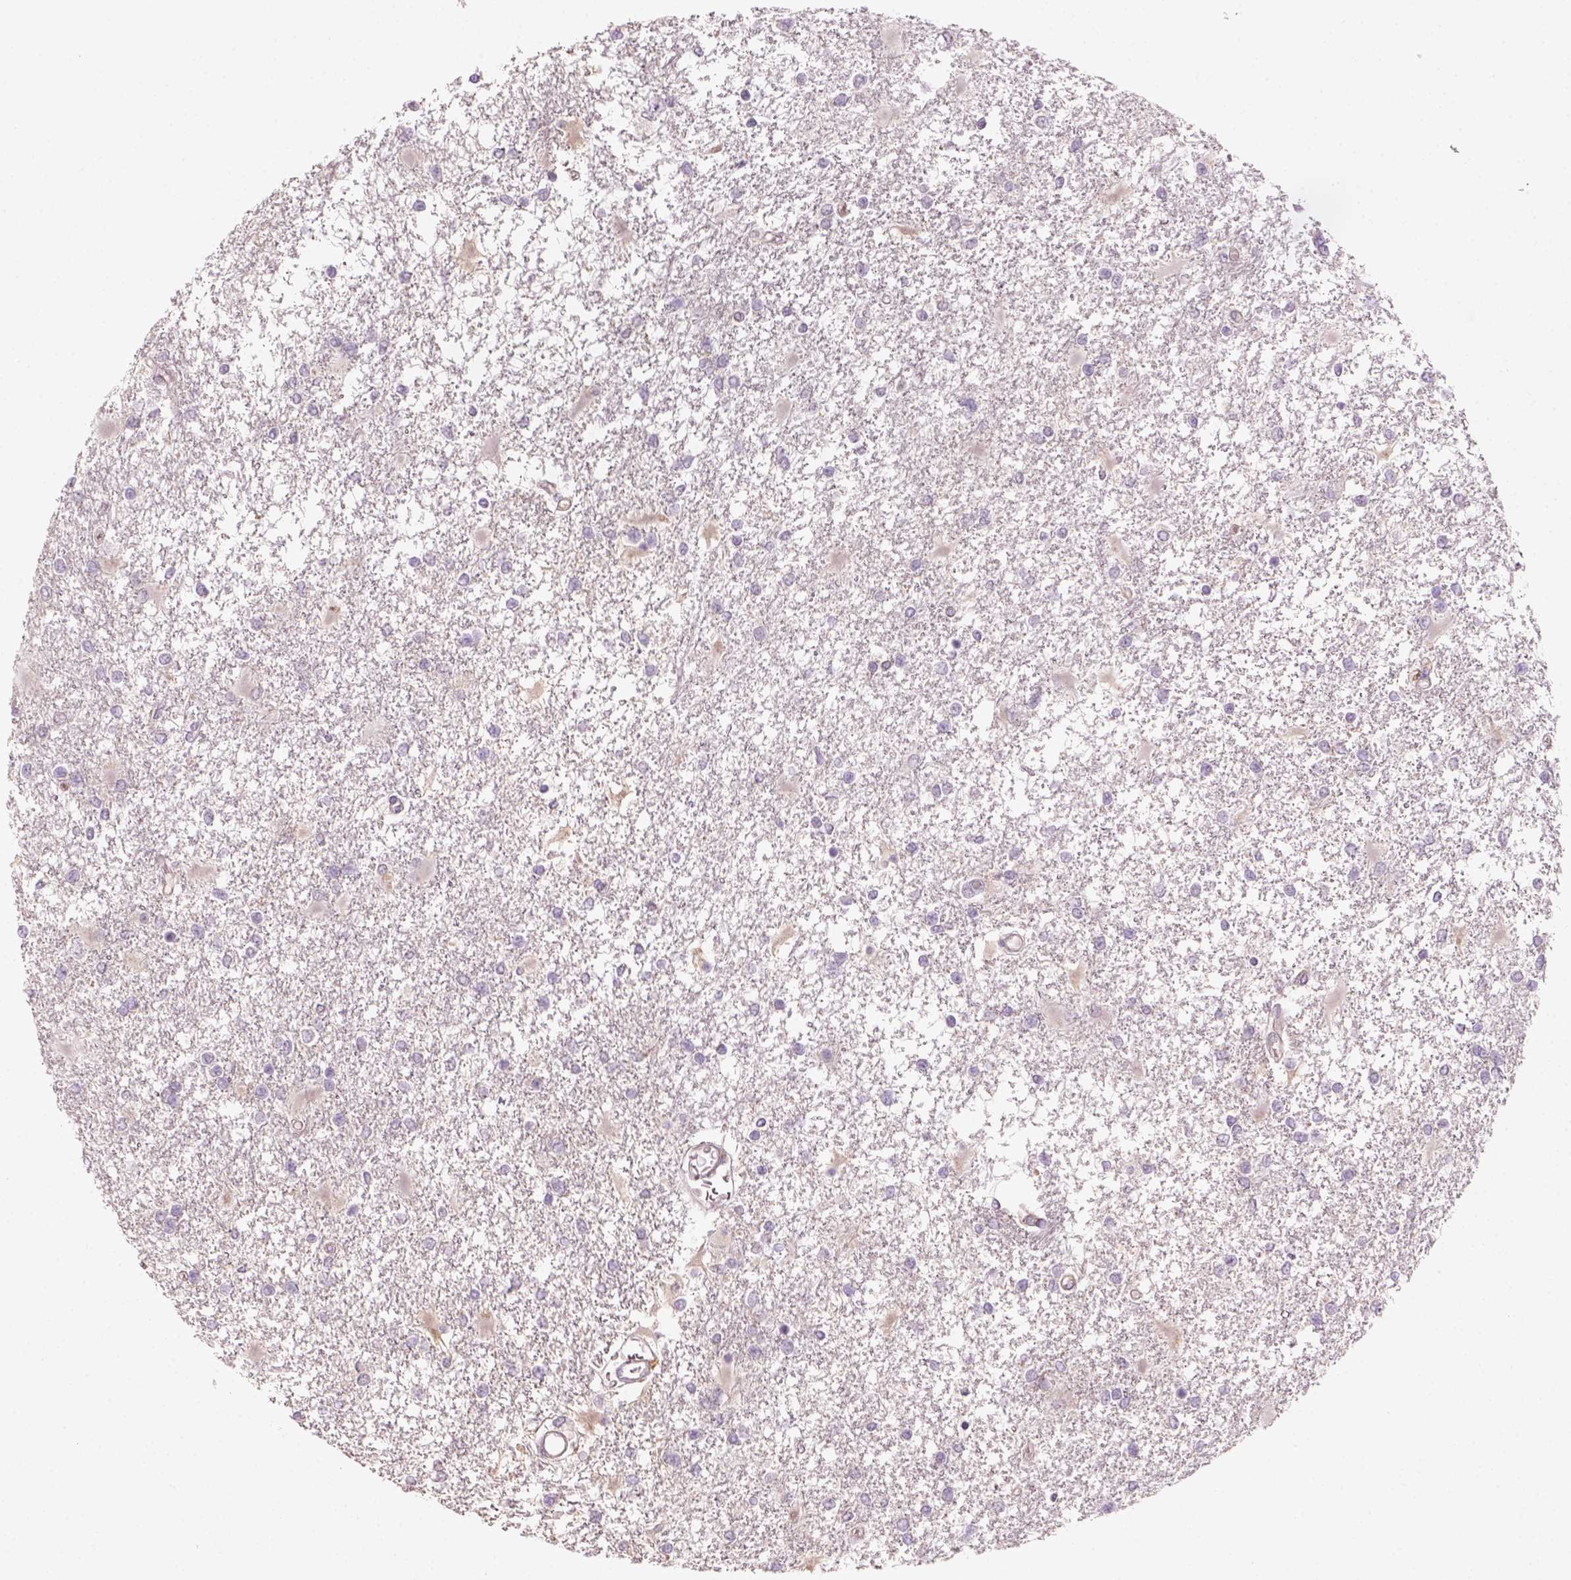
{"staining": {"intensity": "negative", "quantity": "none", "location": "none"}, "tissue": "glioma", "cell_type": "Tumor cells", "image_type": "cancer", "snomed": [{"axis": "morphology", "description": "Glioma, malignant, High grade"}, {"axis": "topography", "description": "Cerebral cortex"}], "caption": "Tumor cells show no significant protein staining in malignant glioma (high-grade).", "gene": "AQP9", "patient": {"sex": "male", "age": 79}}